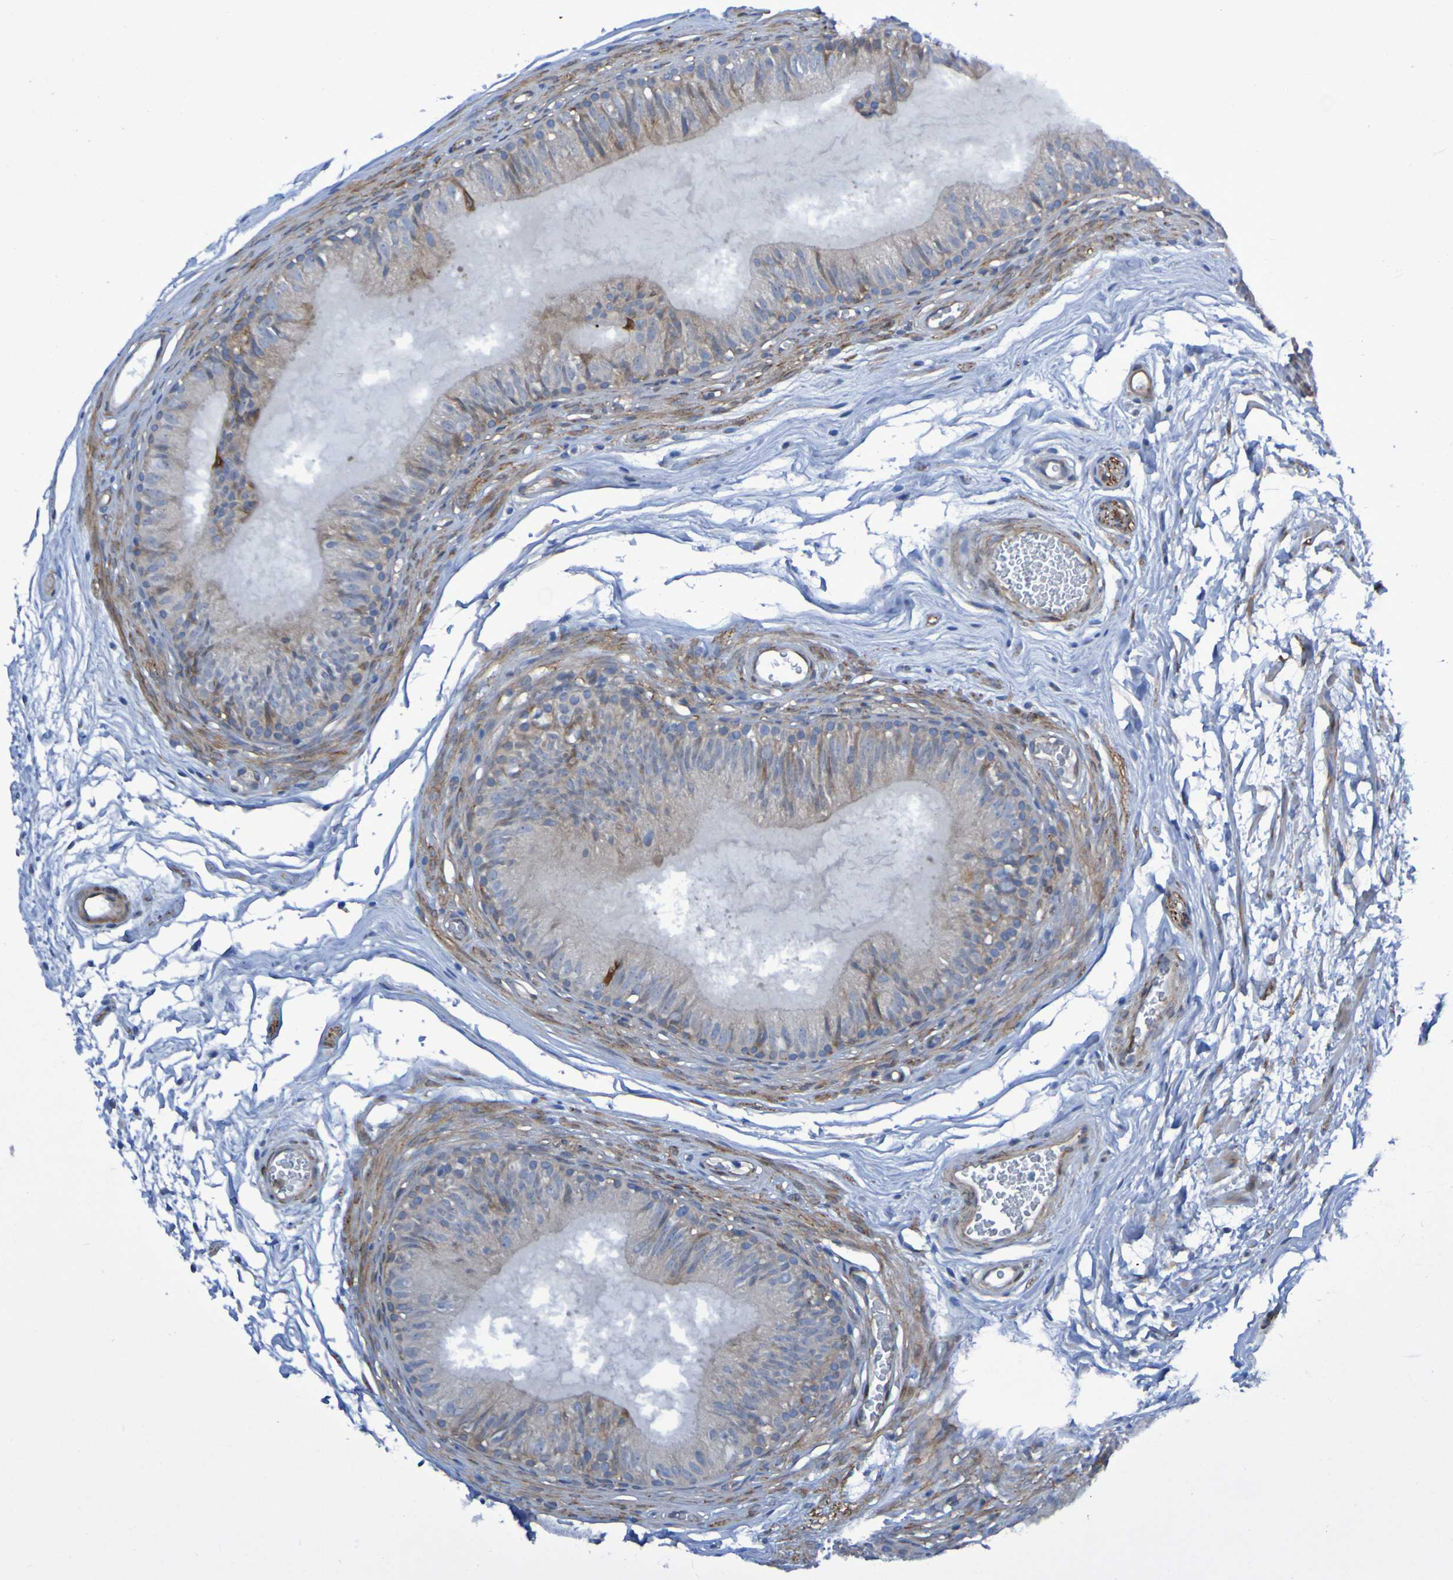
{"staining": {"intensity": "weak", "quantity": ">75%", "location": "cytoplasmic/membranous"}, "tissue": "epididymis", "cell_type": "Glandular cells", "image_type": "normal", "snomed": [{"axis": "morphology", "description": "Normal tissue, NOS"}, {"axis": "topography", "description": "Epididymis"}], "caption": "Weak cytoplasmic/membranous staining for a protein is appreciated in about >75% of glandular cells of unremarkable epididymis using IHC.", "gene": "SCRG1", "patient": {"sex": "male", "age": 36}}